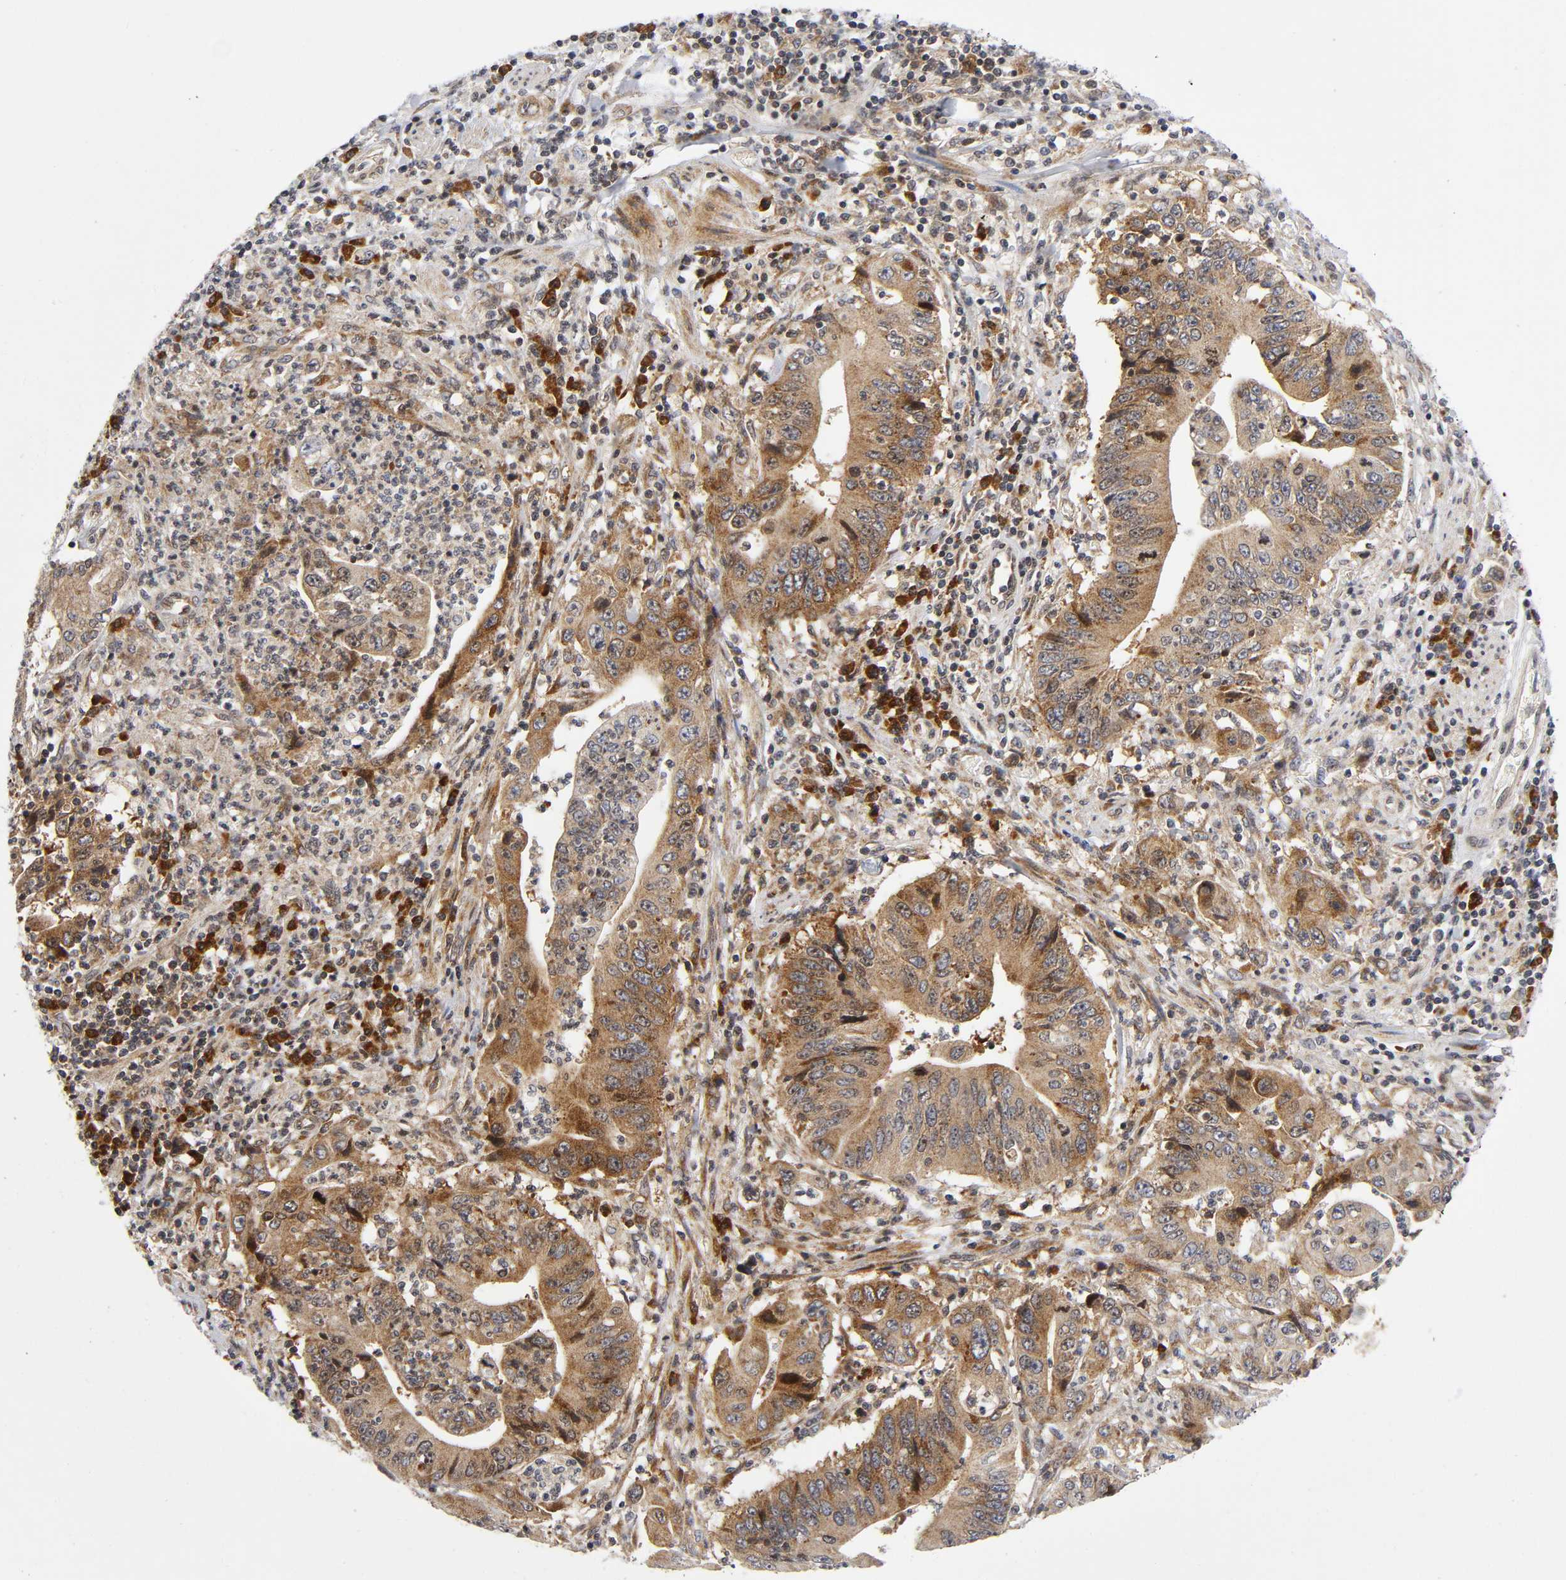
{"staining": {"intensity": "moderate", "quantity": ">75%", "location": "cytoplasmic/membranous"}, "tissue": "pancreatic cancer", "cell_type": "Tumor cells", "image_type": "cancer", "snomed": [{"axis": "morphology", "description": "Adenocarcinoma, NOS"}, {"axis": "topography", "description": "Pancreas"}], "caption": "Immunohistochemistry (IHC) of human pancreatic cancer displays medium levels of moderate cytoplasmic/membranous staining in about >75% of tumor cells.", "gene": "EIF5", "patient": {"sex": "female", "age": 48}}